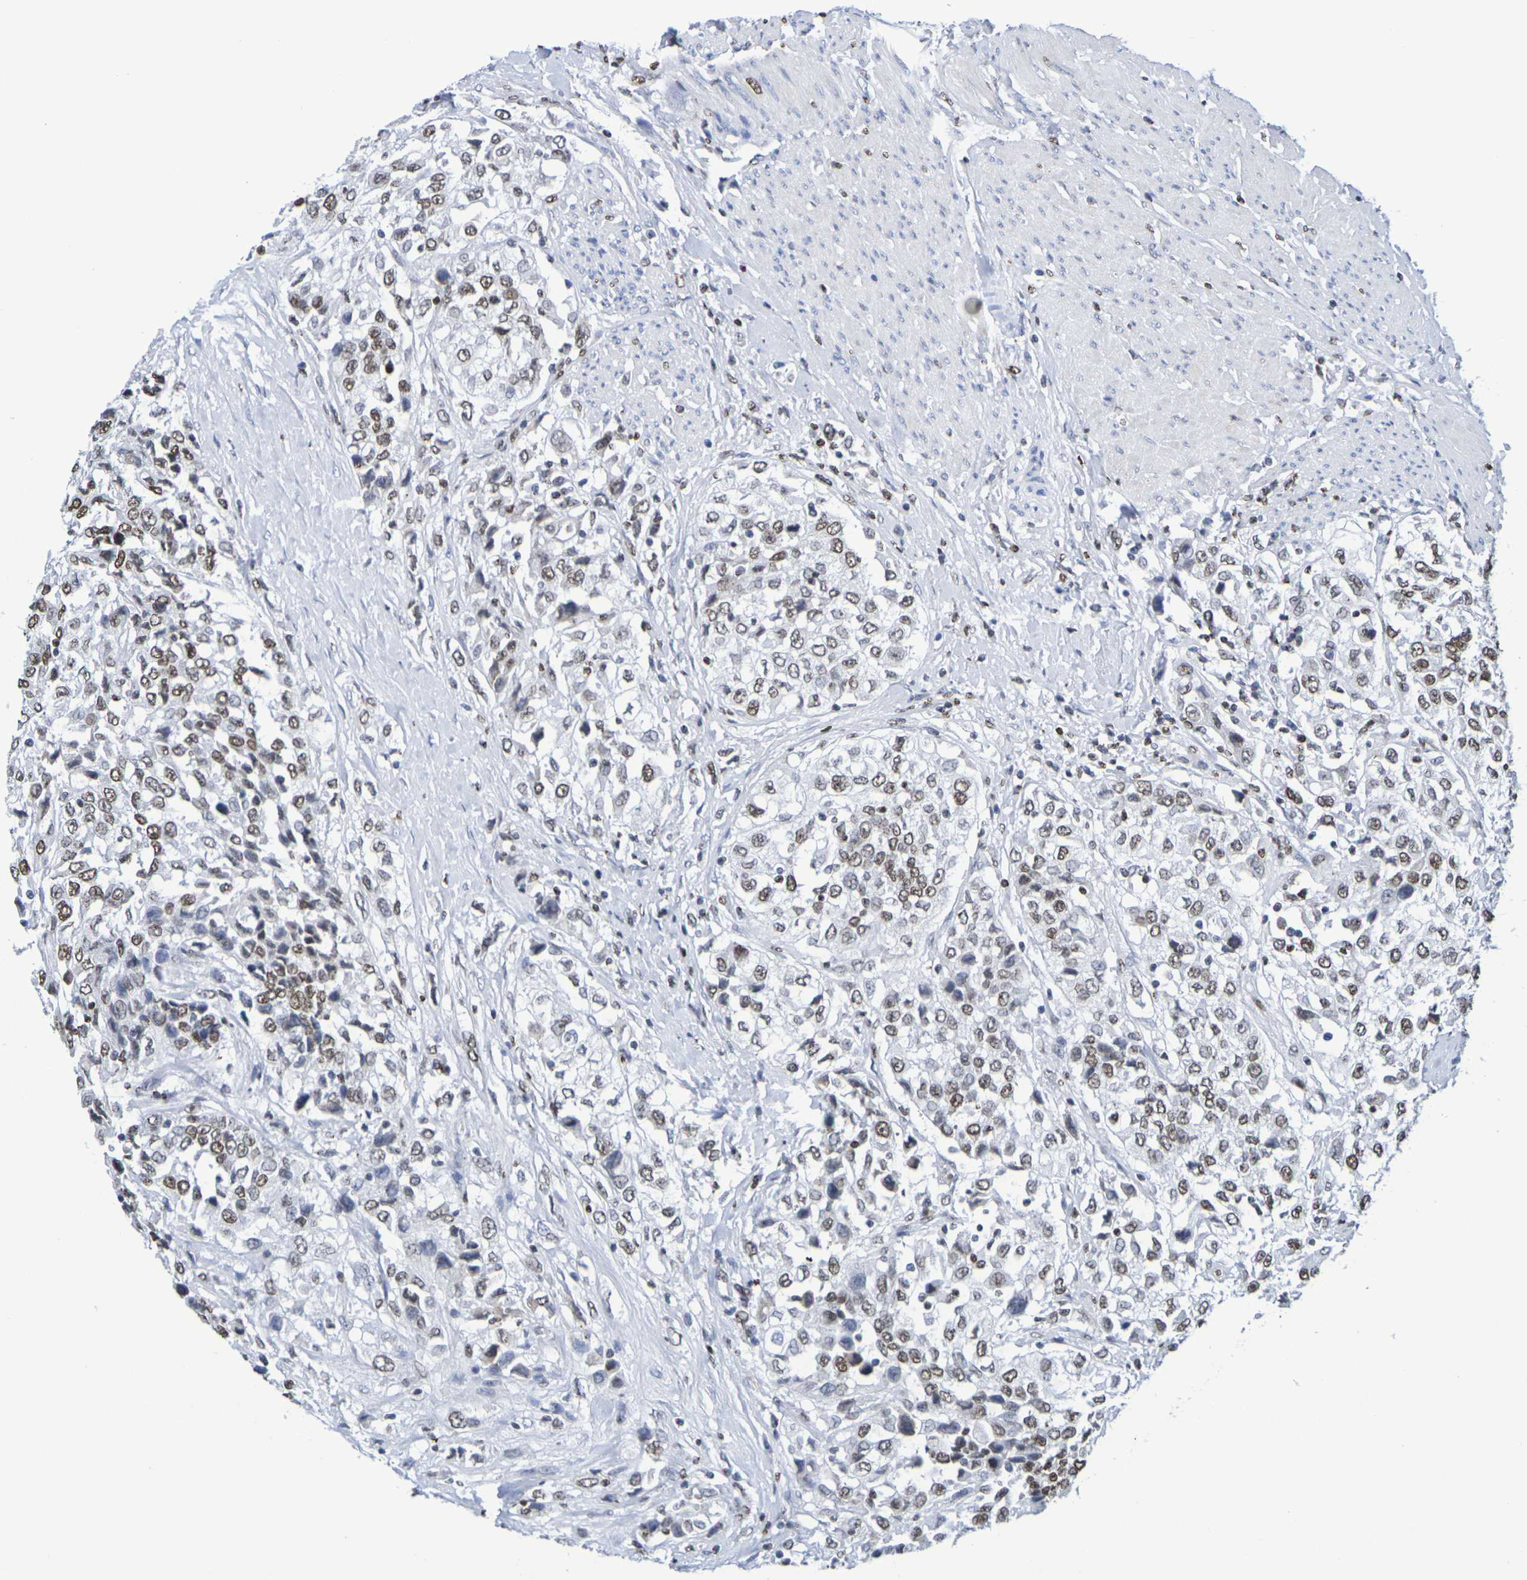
{"staining": {"intensity": "moderate", "quantity": ">75%", "location": "nuclear"}, "tissue": "urothelial cancer", "cell_type": "Tumor cells", "image_type": "cancer", "snomed": [{"axis": "morphology", "description": "Urothelial carcinoma, High grade"}, {"axis": "topography", "description": "Urinary bladder"}], "caption": "Moderate nuclear positivity for a protein is appreciated in about >75% of tumor cells of urothelial cancer using immunohistochemistry.", "gene": "H1-5", "patient": {"sex": "female", "age": 80}}